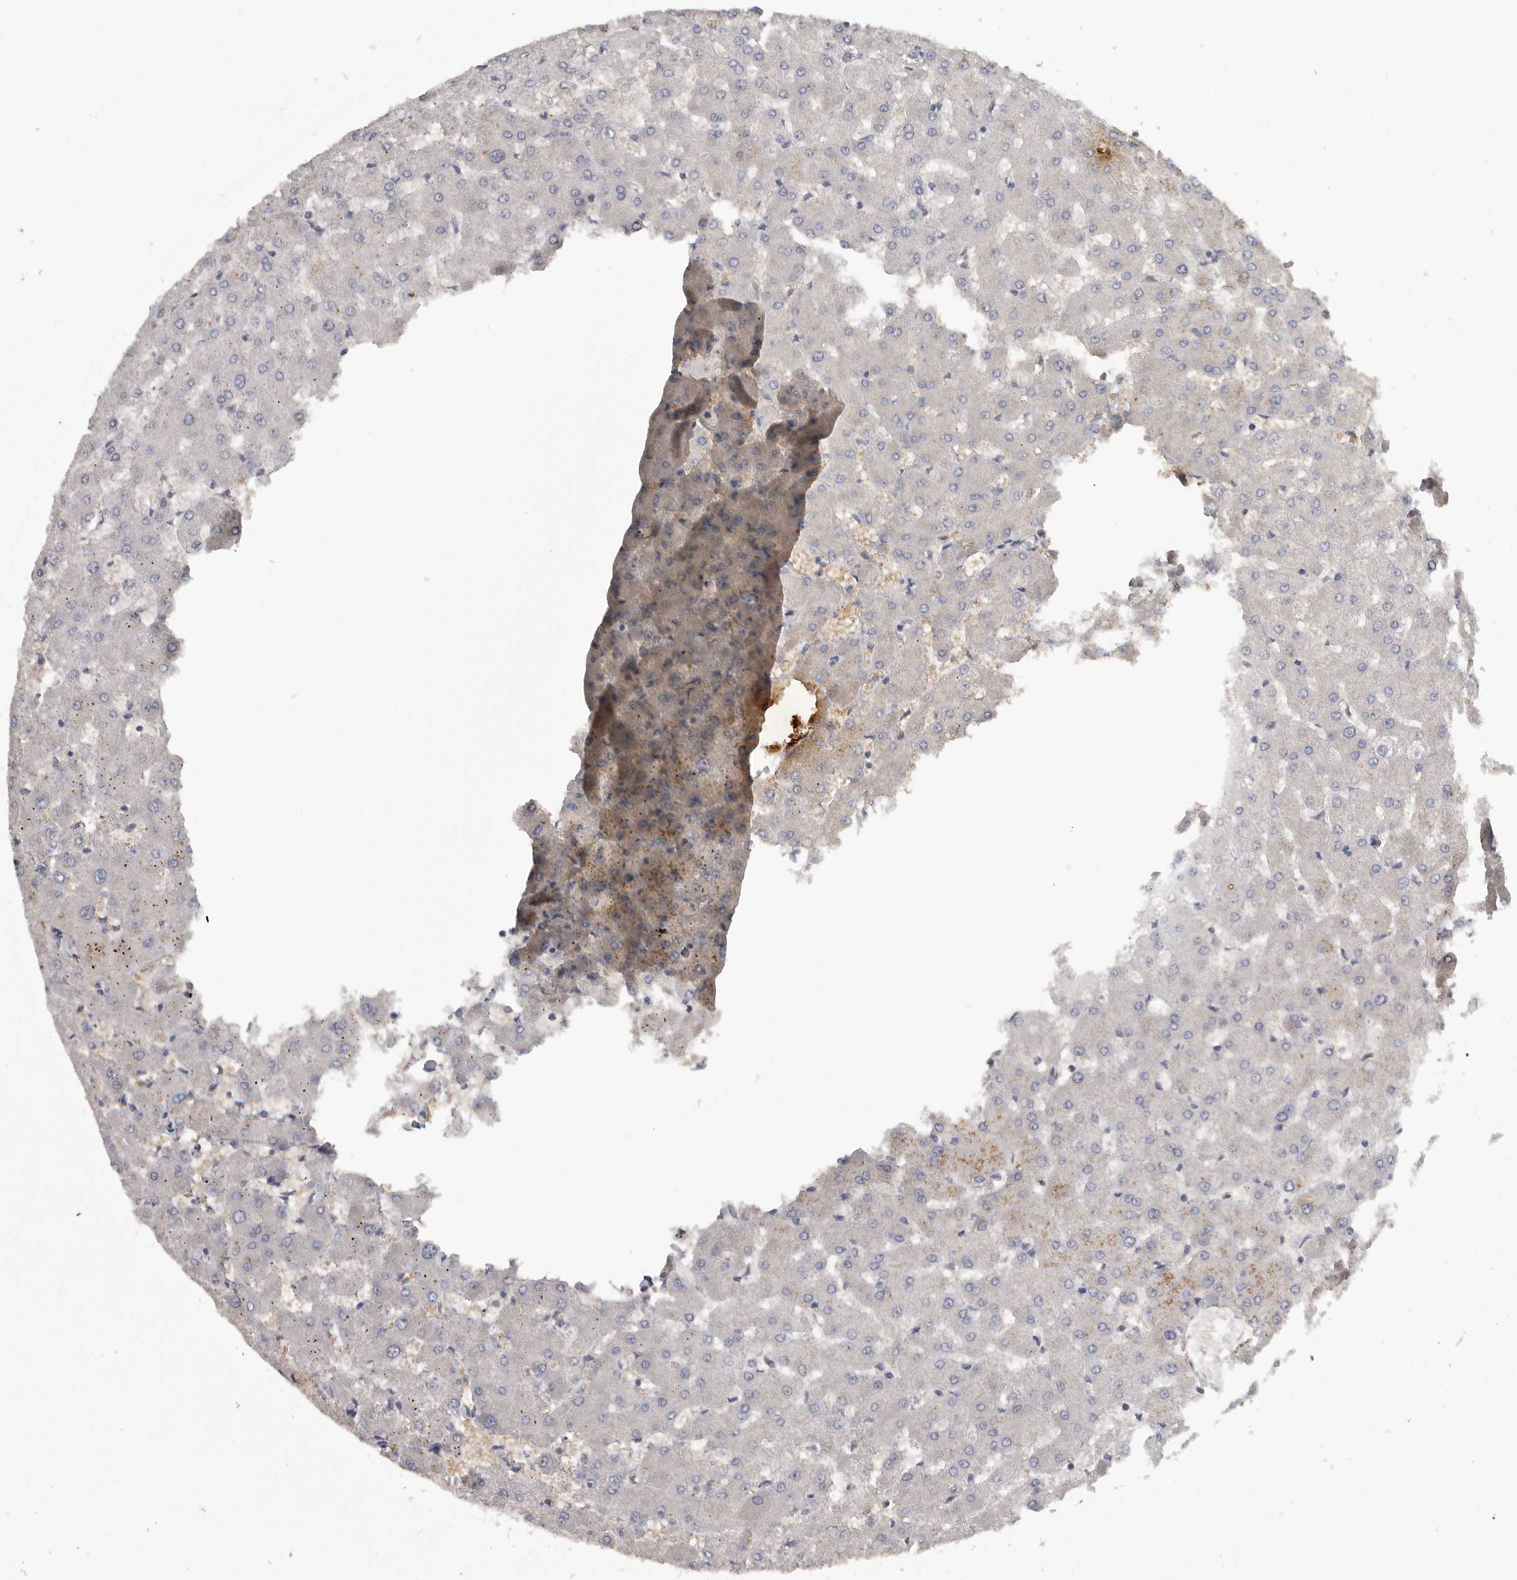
{"staining": {"intensity": "negative", "quantity": "none", "location": "none"}, "tissue": "liver", "cell_type": "Cholangiocytes", "image_type": "normal", "snomed": [{"axis": "morphology", "description": "Normal tissue, NOS"}, {"axis": "topography", "description": "Liver"}], "caption": "A high-resolution micrograph shows immunohistochemistry (IHC) staining of benign liver, which exhibits no significant staining in cholangiocytes.", "gene": "SDC3", "patient": {"sex": "female", "age": 63}}